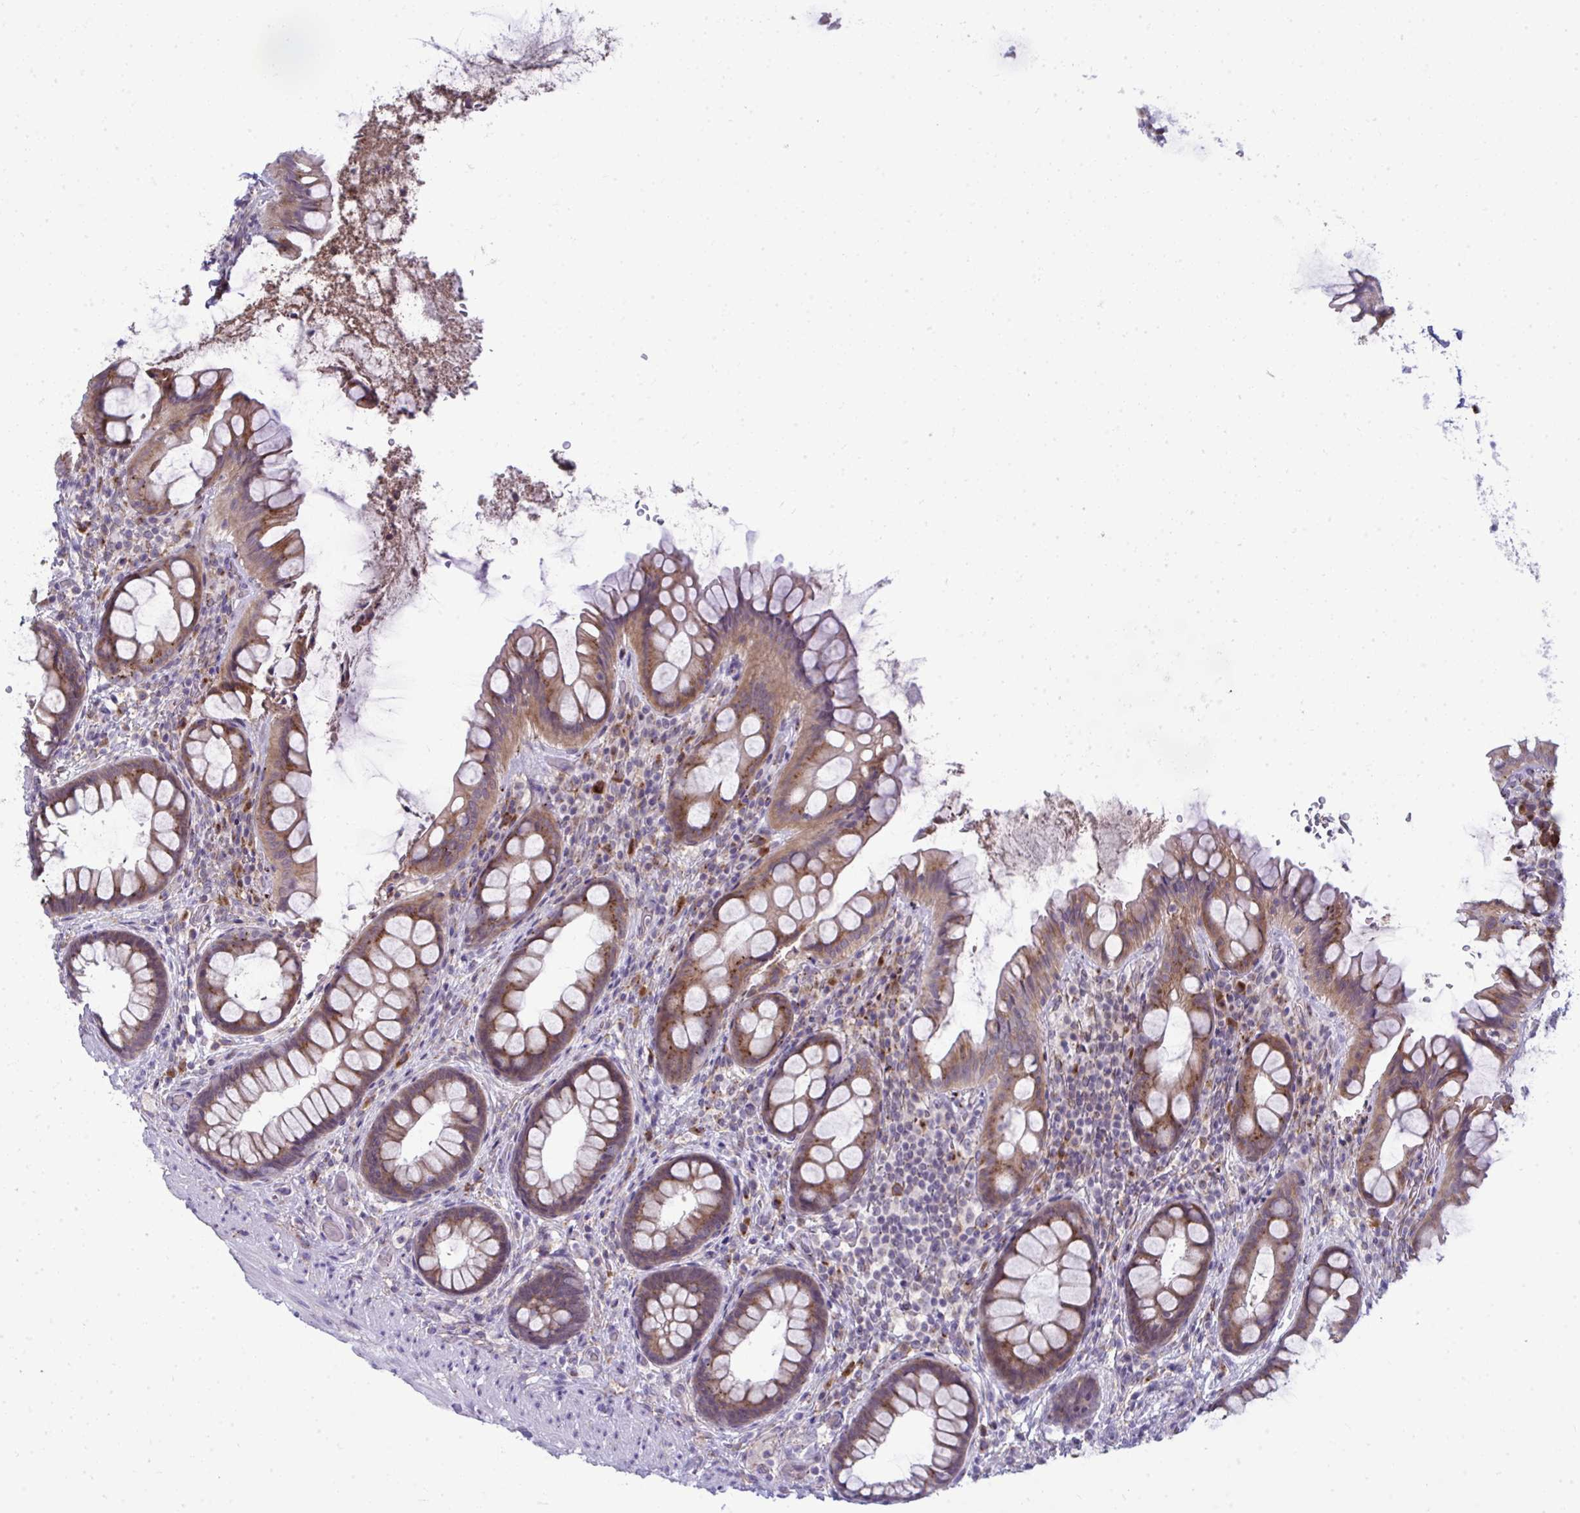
{"staining": {"intensity": "moderate", "quantity": ">75%", "location": "cytoplasmic/membranous"}, "tissue": "rectum", "cell_type": "Glandular cells", "image_type": "normal", "snomed": [{"axis": "morphology", "description": "Normal tissue, NOS"}, {"axis": "topography", "description": "Rectum"}, {"axis": "topography", "description": "Peripheral nerve tissue"}], "caption": "IHC (DAB) staining of unremarkable human rectum exhibits moderate cytoplasmic/membranous protein positivity in about >75% of glandular cells.", "gene": "DTX4", "patient": {"sex": "female", "age": 69}}